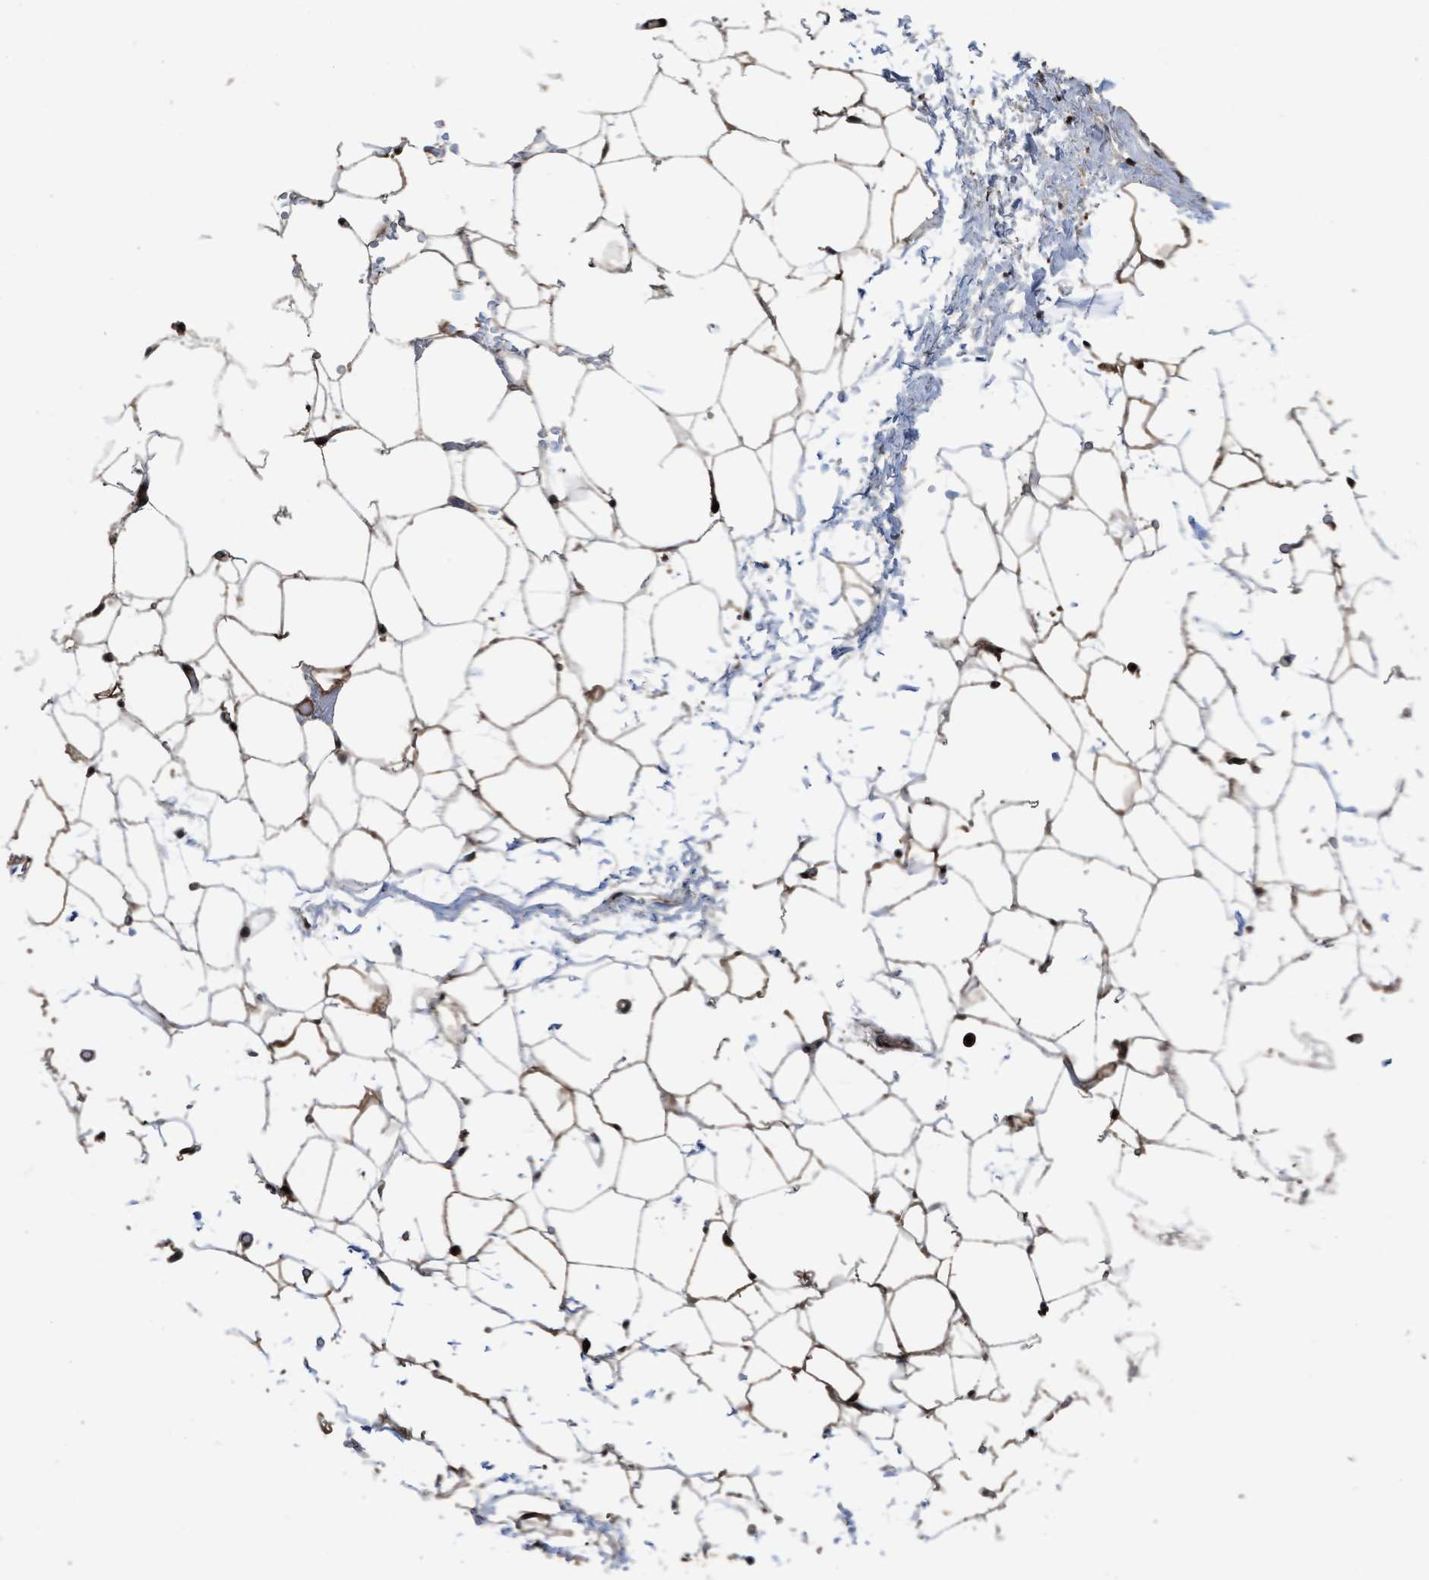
{"staining": {"intensity": "strong", "quantity": ">75%", "location": "cytoplasmic/membranous"}, "tissue": "adipose tissue", "cell_type": "Adipocytes", "image_type": "normal", "snomed": [{"axis": "morphology", "description": "Normal tissue, NOS"}, {"axis": "topography", "description": "Breast"}, {"axis": "topography", "description": "Soft tissue"}], "caption": "Immunohistochemistry (IHC) micrograph of normal adipose tissue: human adipose tissue stained using IHC displays high levels of strong protein expression localized specifically in the cytoplasmic/membranous of adipocytes, appearing as a cytoplasmic/membranous brown color.", "gene": "YWHAG", "patient": {"sex": "female", "age": 75}}